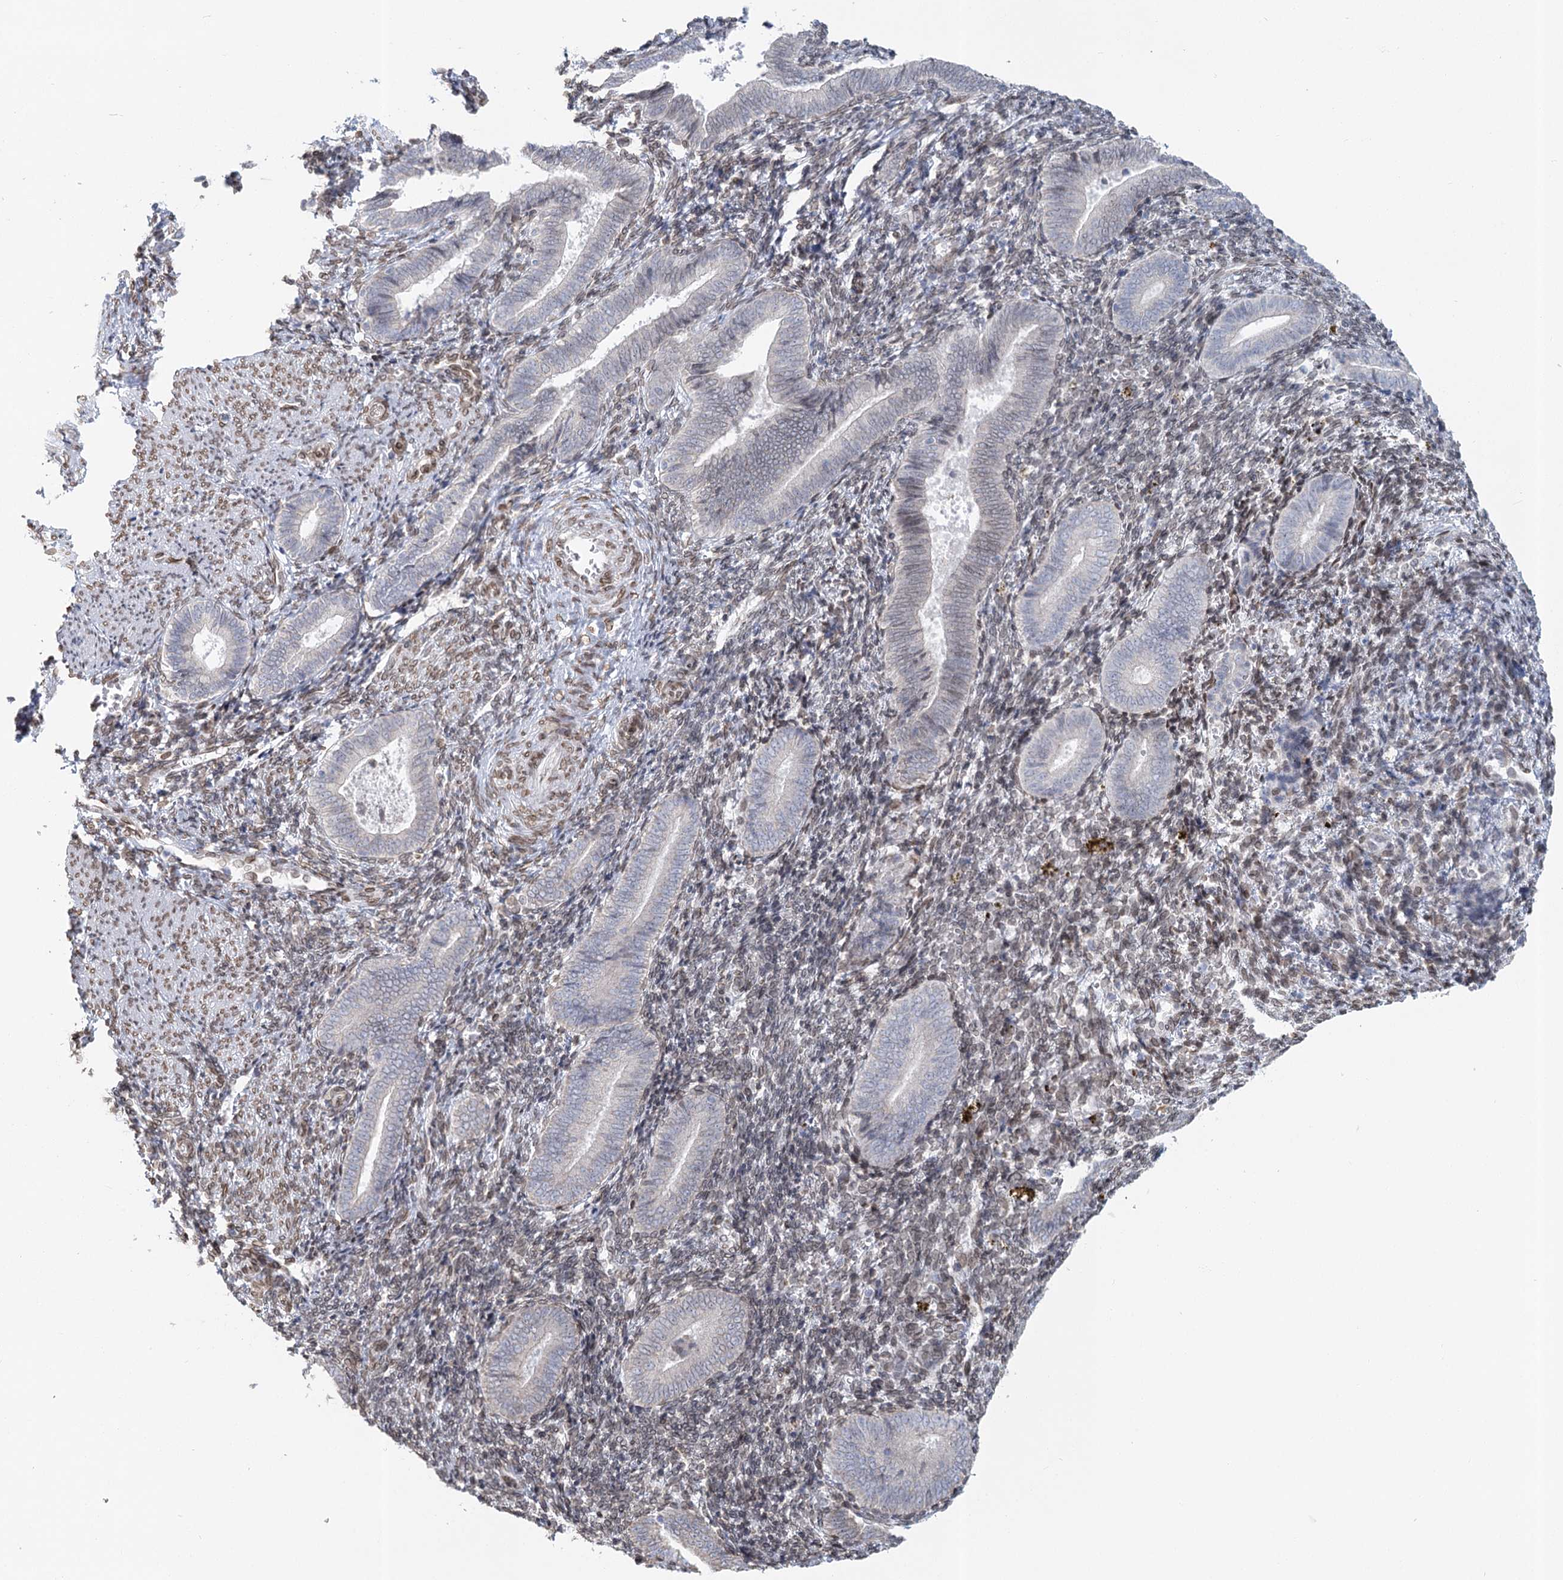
{"staining": {"intensity": "weak", "quantity": "<25%", "location": "nuclear"}, "tissue": "endometrium", "cell_type": "Cells in endometrial stroma", "image_type": "normal", "snomed": [{"axis": "morphology", "description": "Normal tissue, NOS"}, {"axis": "topography", "description": "Uterus"}, {"axis": "topography", "description": "Endometrium"}], "caption": "Immunohistochemistry of unremarkable human endometrium shows no positivity in cells in endometrial stroma. (Stains: DAB immunohistochemistry (IHC) with hematoxylin counter stain, Microscopy: brightfield microscopy at high magnification).", "gene": "VWA5A", "patient": {"sex": "female", "age": 33}}